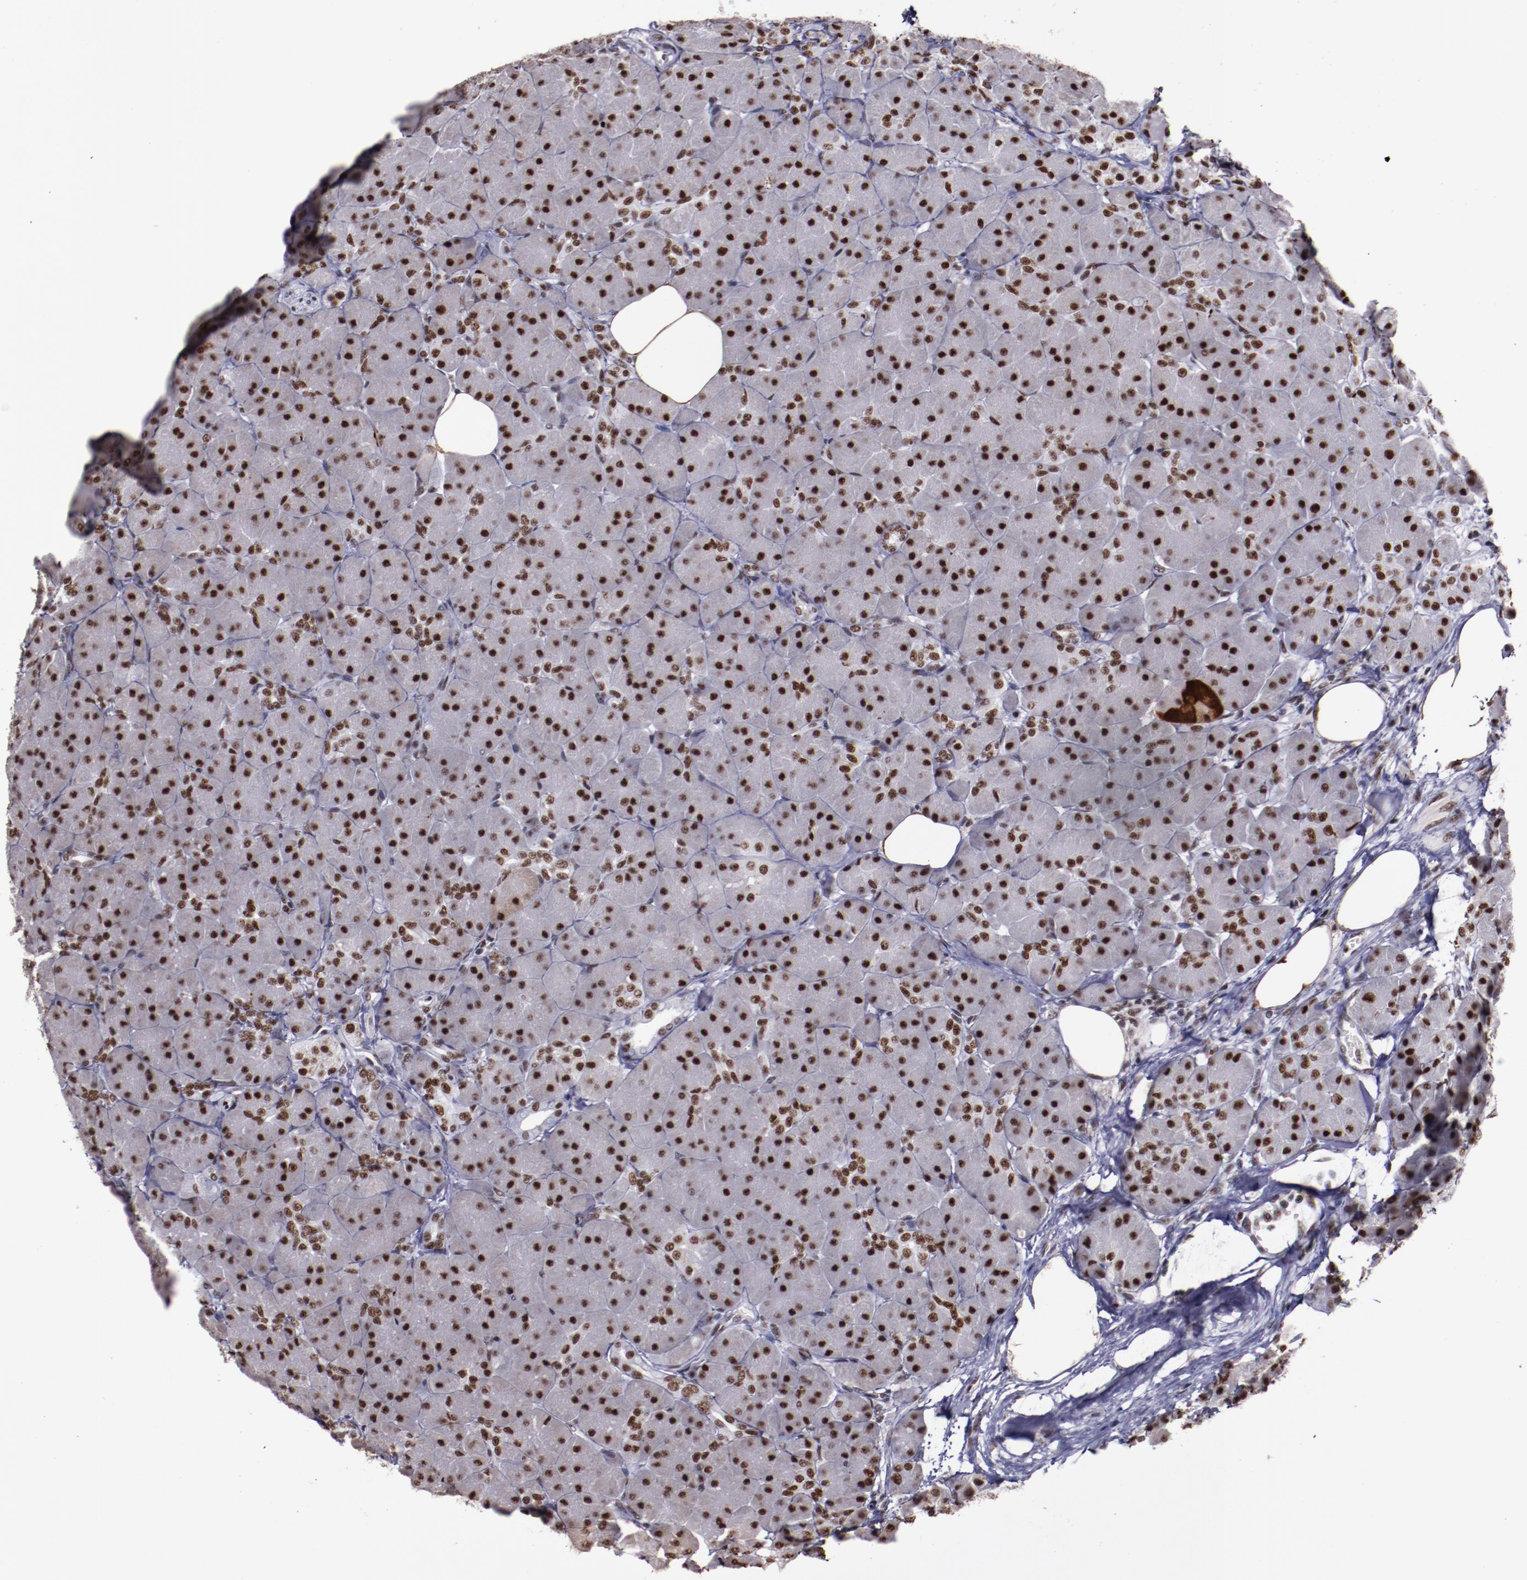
{"staining": {"intensity": "moderate", "quantity": ">75%", "location": "nuclear"}, "tissue": "pancreas", "cell_type": "Exocrine glandular cells", "image_type": "normal", "snomed": [{"axis": "morphology", "description": "Normal tissue, NOS"}, {"axis": "topography", "description": "Pancreas"}], "caption": "About >75% of exocrine glandular cells in unremarkable pancreas show moderate nuclear protein positivity as visualized by brown immunohistochemical staining.", "gene": "PPP4R3A", "patient": {"sex": "male", "age": 66}}